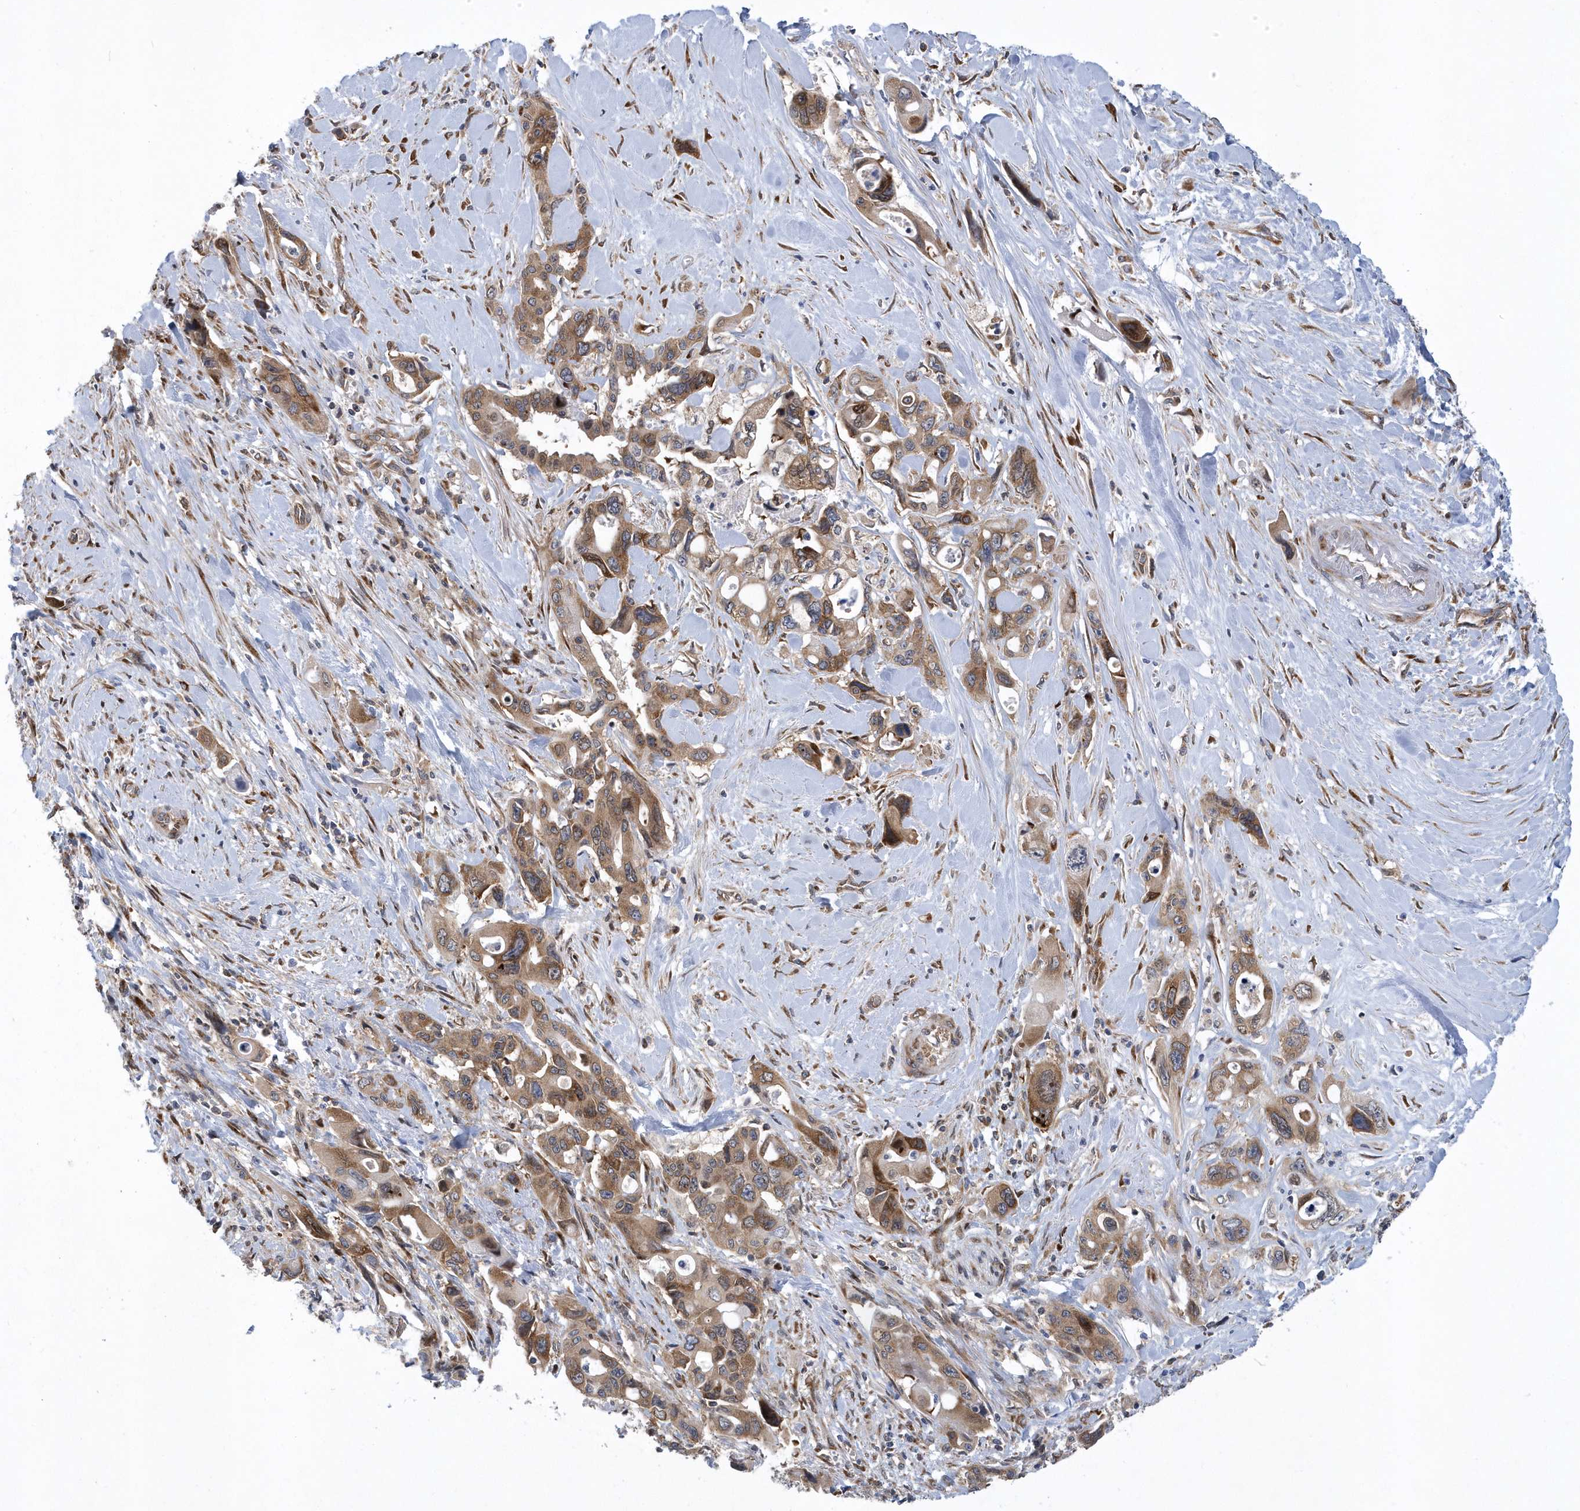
{"staining": {"intensity": "moderate", "quantity": ">75%", "location": "cytoplasmic/membranous"}, "tissue": "pancreatic cancer", "cell_type": "Tumor cells", "image_type": "cancer", "snomed": [{"axis": "morphology", "description": "Adenocarcinoma, NOS"}, {"axis": "topography", "description": "Pancreas"}], "caption": "A photomicrograph of human pancreatic cancer (adenocarcinoma) stained for a protein displays moderate cytoplasmic/membranous brown staining in tumor cells.", "gene": "PHF1", "patient": {"sex": "male", "age": 46}}